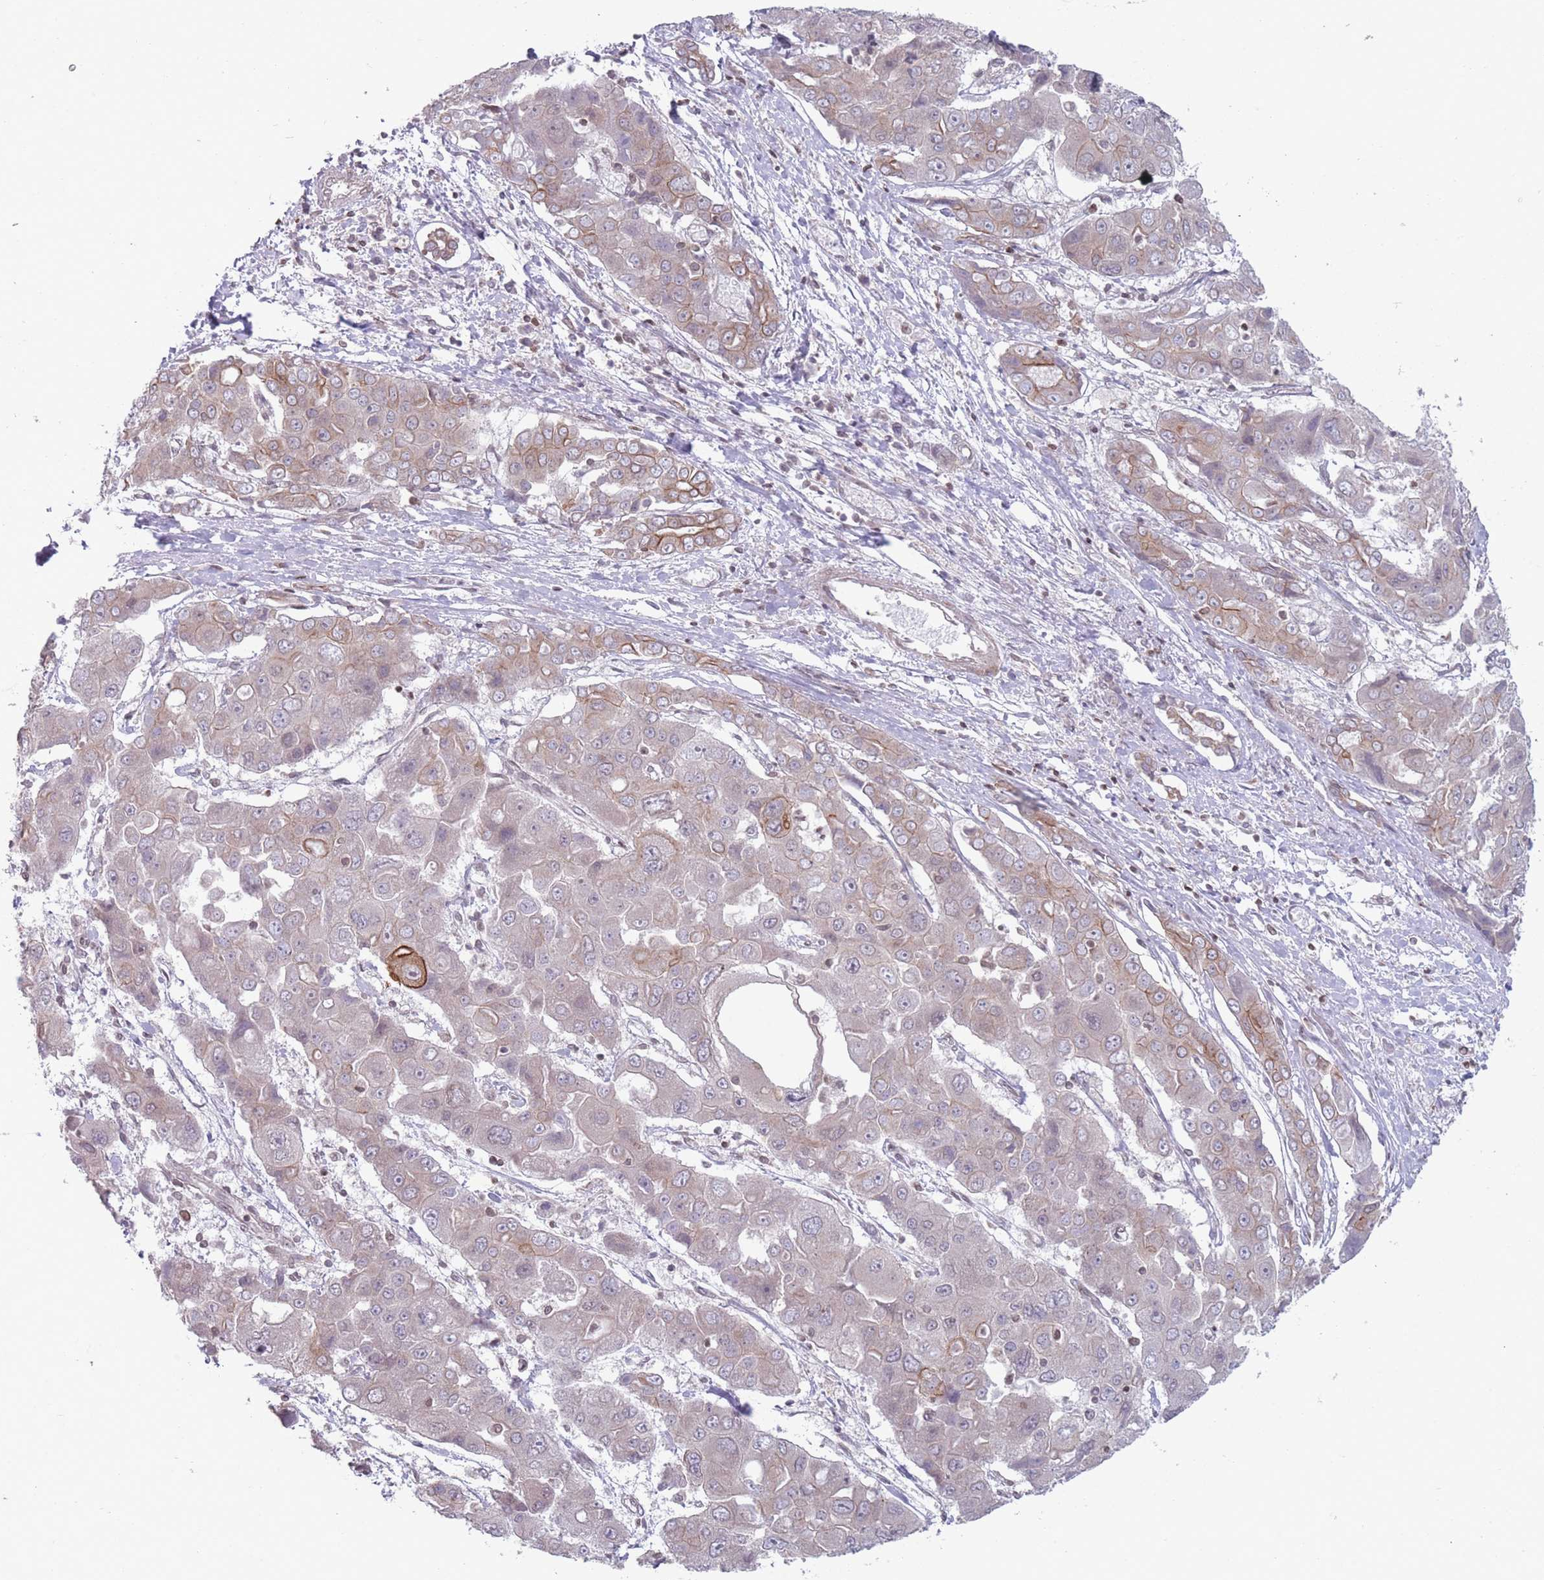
{"staining": {"intensity": "moderate", "quantity": "<25%", "location": "cytoplasmic/membranous"}, "tissue": "liver cancer", "cell_type": "Tumor cells", "image_type": "cancer", "snomed": [{"axis": "morphology", "description": "Cholangiocarcinoma"}, {"axis": "topography", "description": "Liver"}], "caption": "Liver cholangiocarcinoma was stained to show a protein in brown. There is low levels of moderate cytoplasmic/membranous staining in approximately <25% of tumor cells.", "gene": "VRK2", "patient": {"sex": "male", "age": 67}}